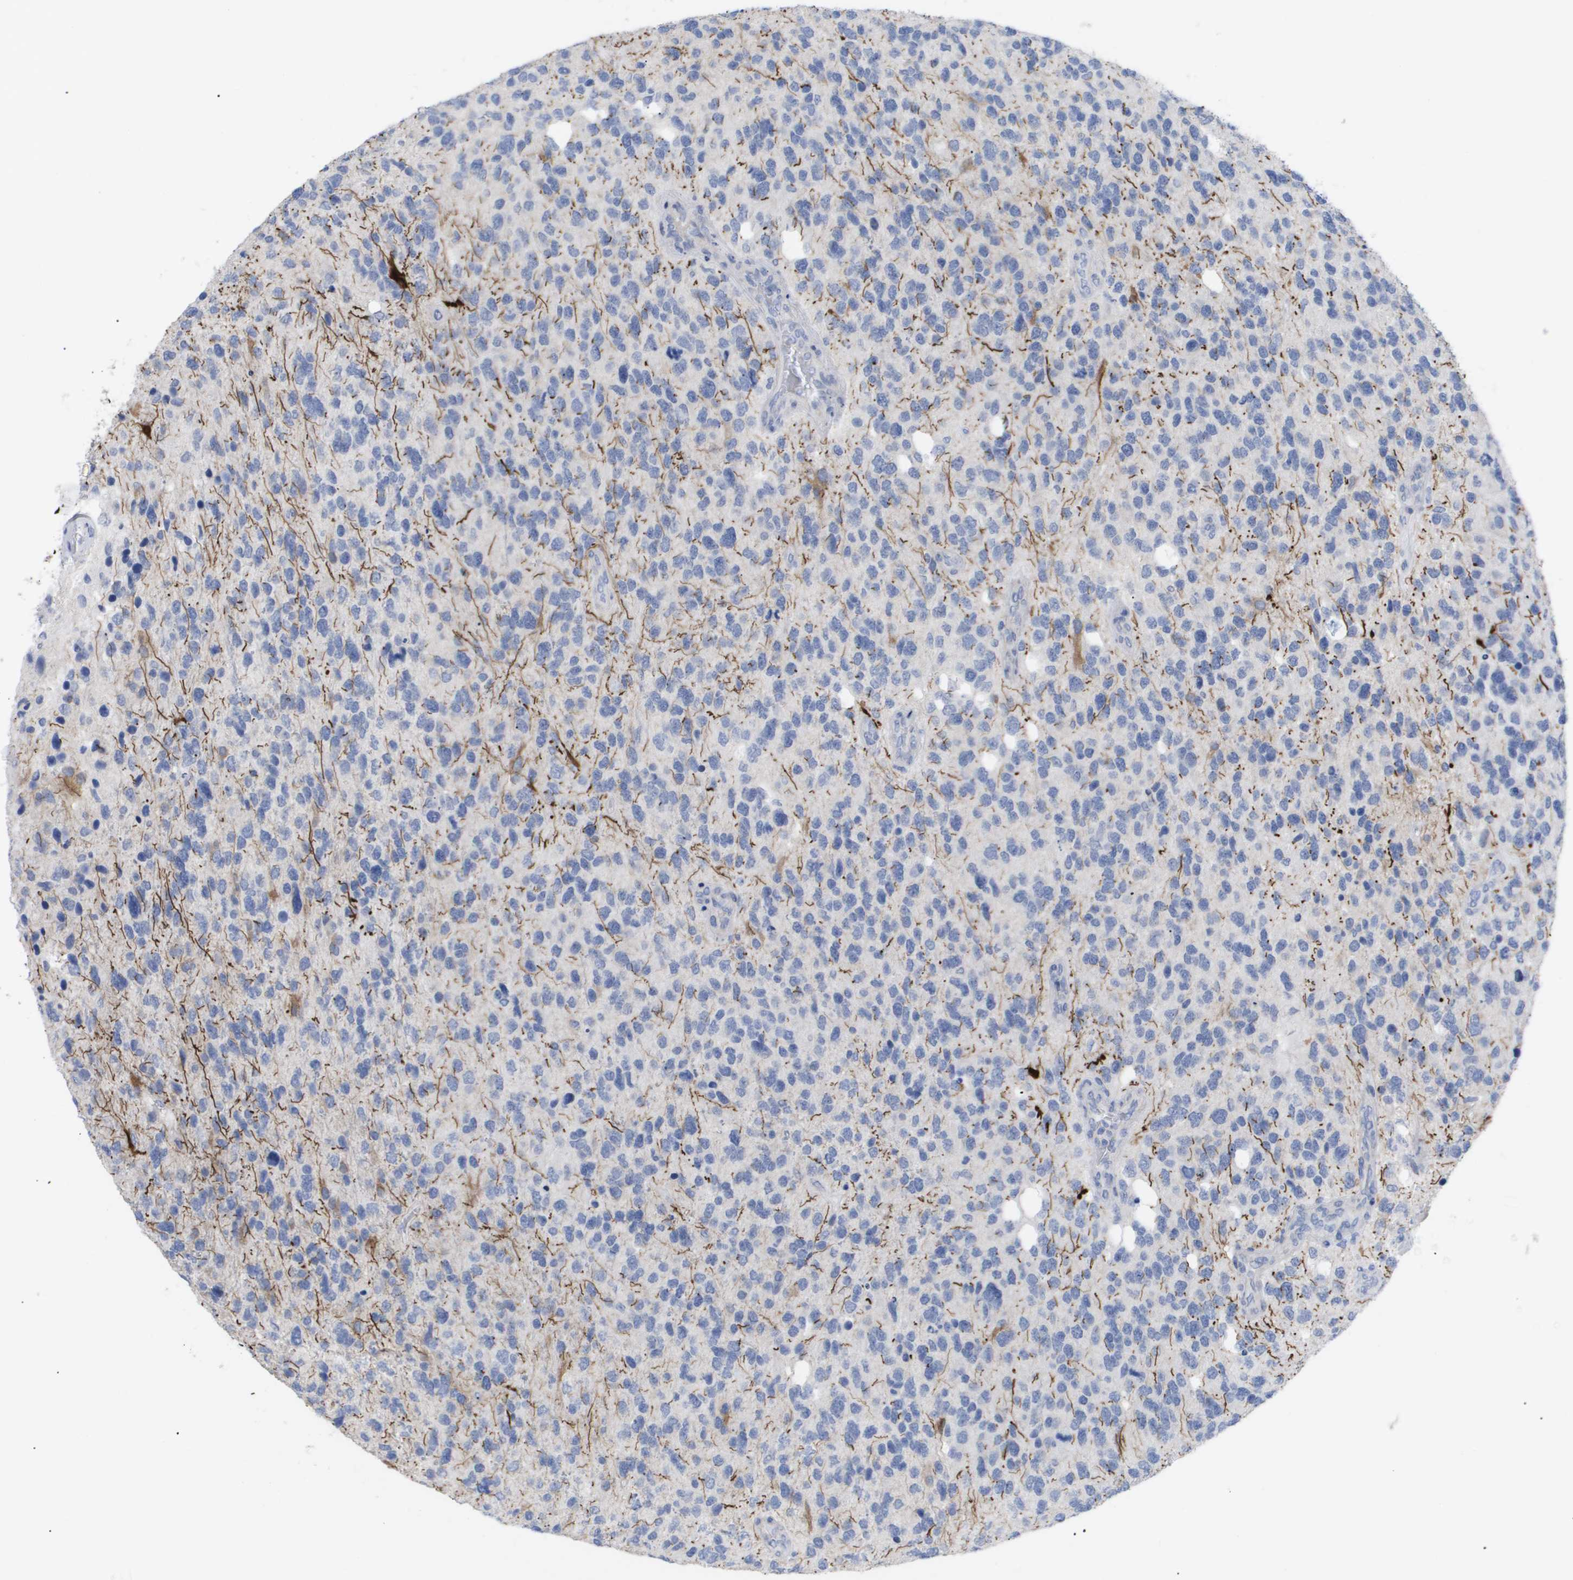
{"staining": {"intensity": "negative", "quantity": "none", "location": "none"}, "tissue": "glioma", "cell_type": "Tumor cells", "image_type": "cancer", "snomed": [{"axis": "morphology", "description": "Glioma, malignant, High grade"}, {"axis": "topography", "description": "Brain"}], "caption": "The image shows no significant expression in tumor cells of malignant glioma (high-grade).", "gene": "CAV3", "patient": {"sex": "female", "age": 58}}